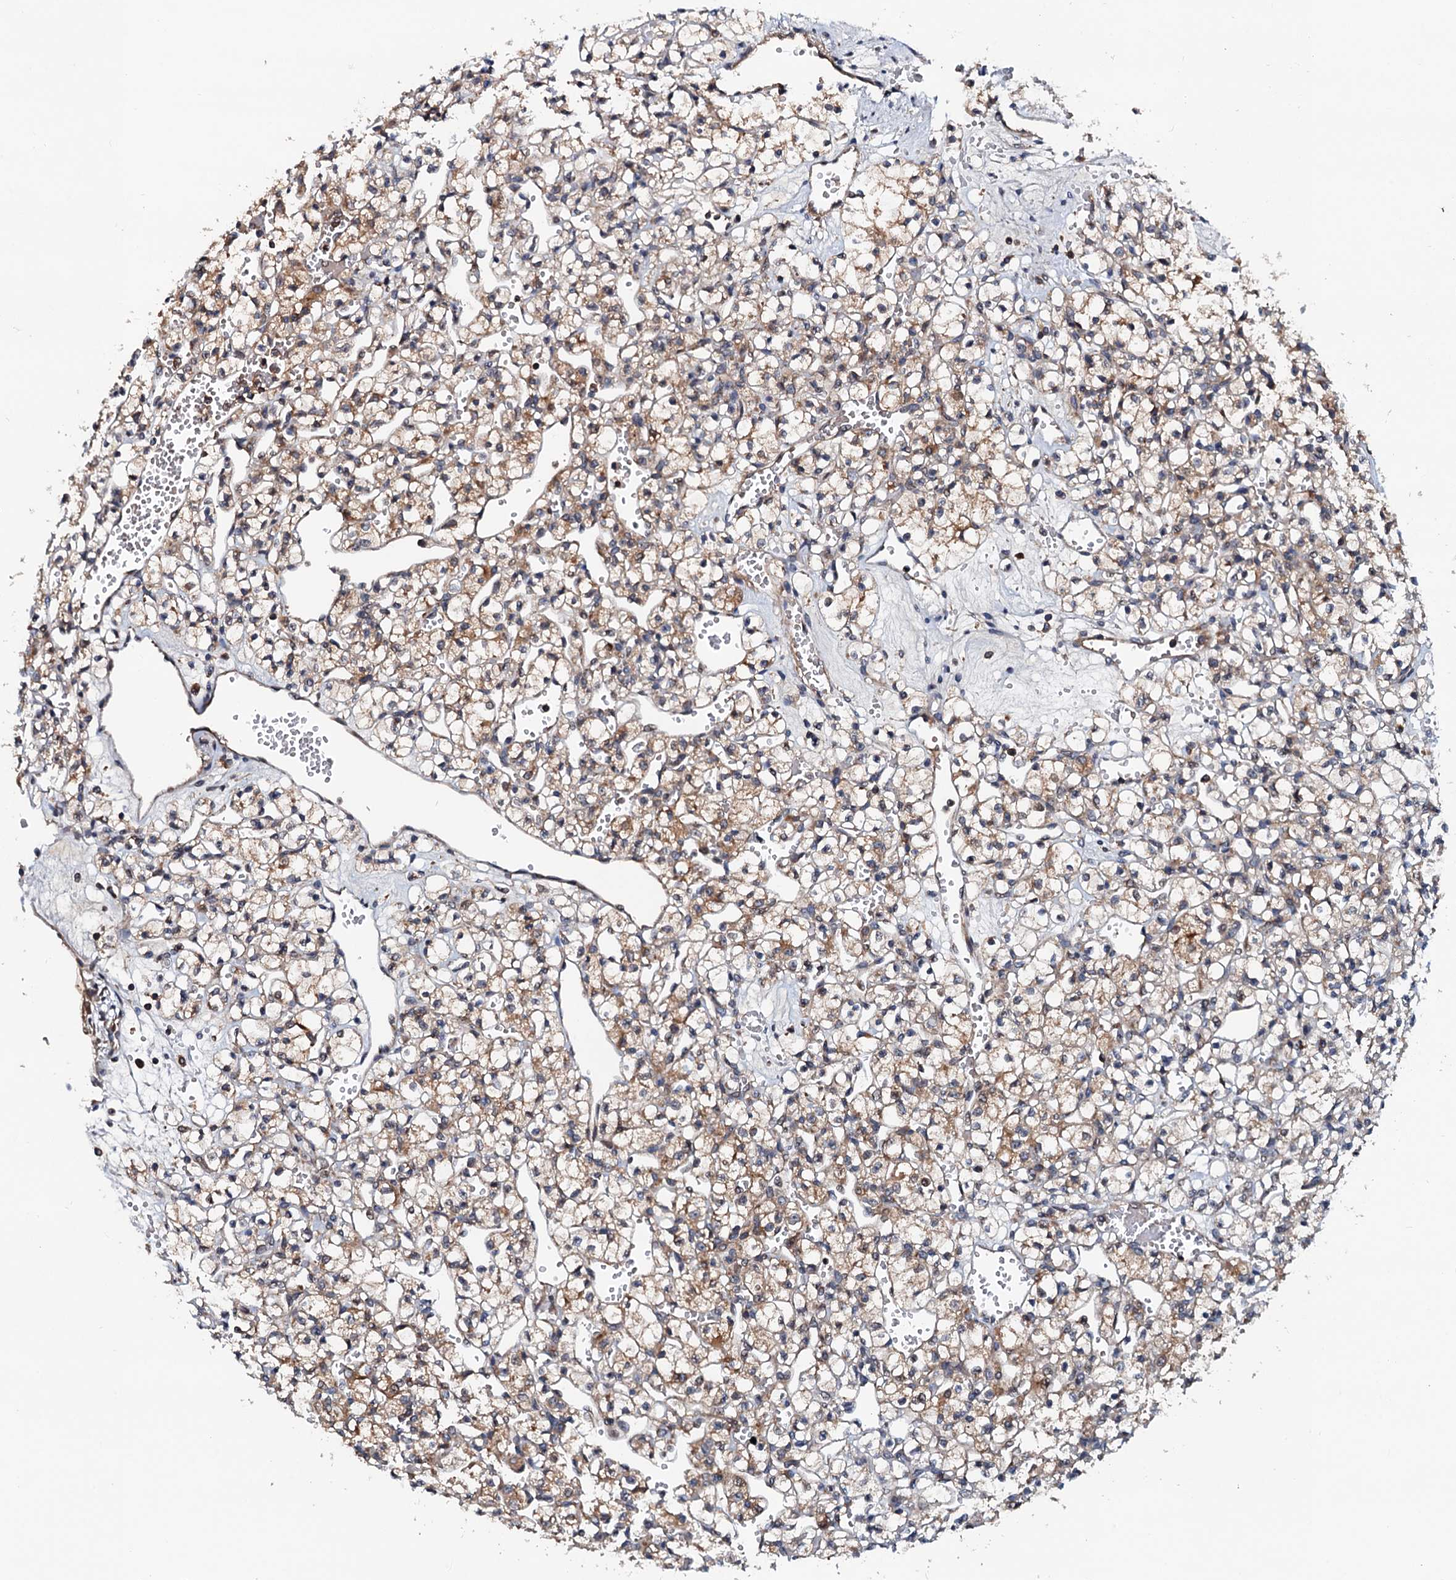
{"staining": {"intensity": "moderate", "quantity": "25%-75%", "location": "cytoplasmic/membranous"}, "tissue": "renal cancer", "cell_type": "Tumor cells", "image_type": "cancer", "snomed": [{"axis": "morphology", "description": "Adenocarcinoma, NOS"}, {"axis": "topography", "description": "Kidney"}], "caption": "Immunohistochemical staining of adenocarcinoma (renal) exhibits medium levels of moderate cytoplasmic/membranous protein positivity in about 25%-75% of tumor cells.", "gene": "EFL1", "patient": {"sex": "female", "age": 59}}